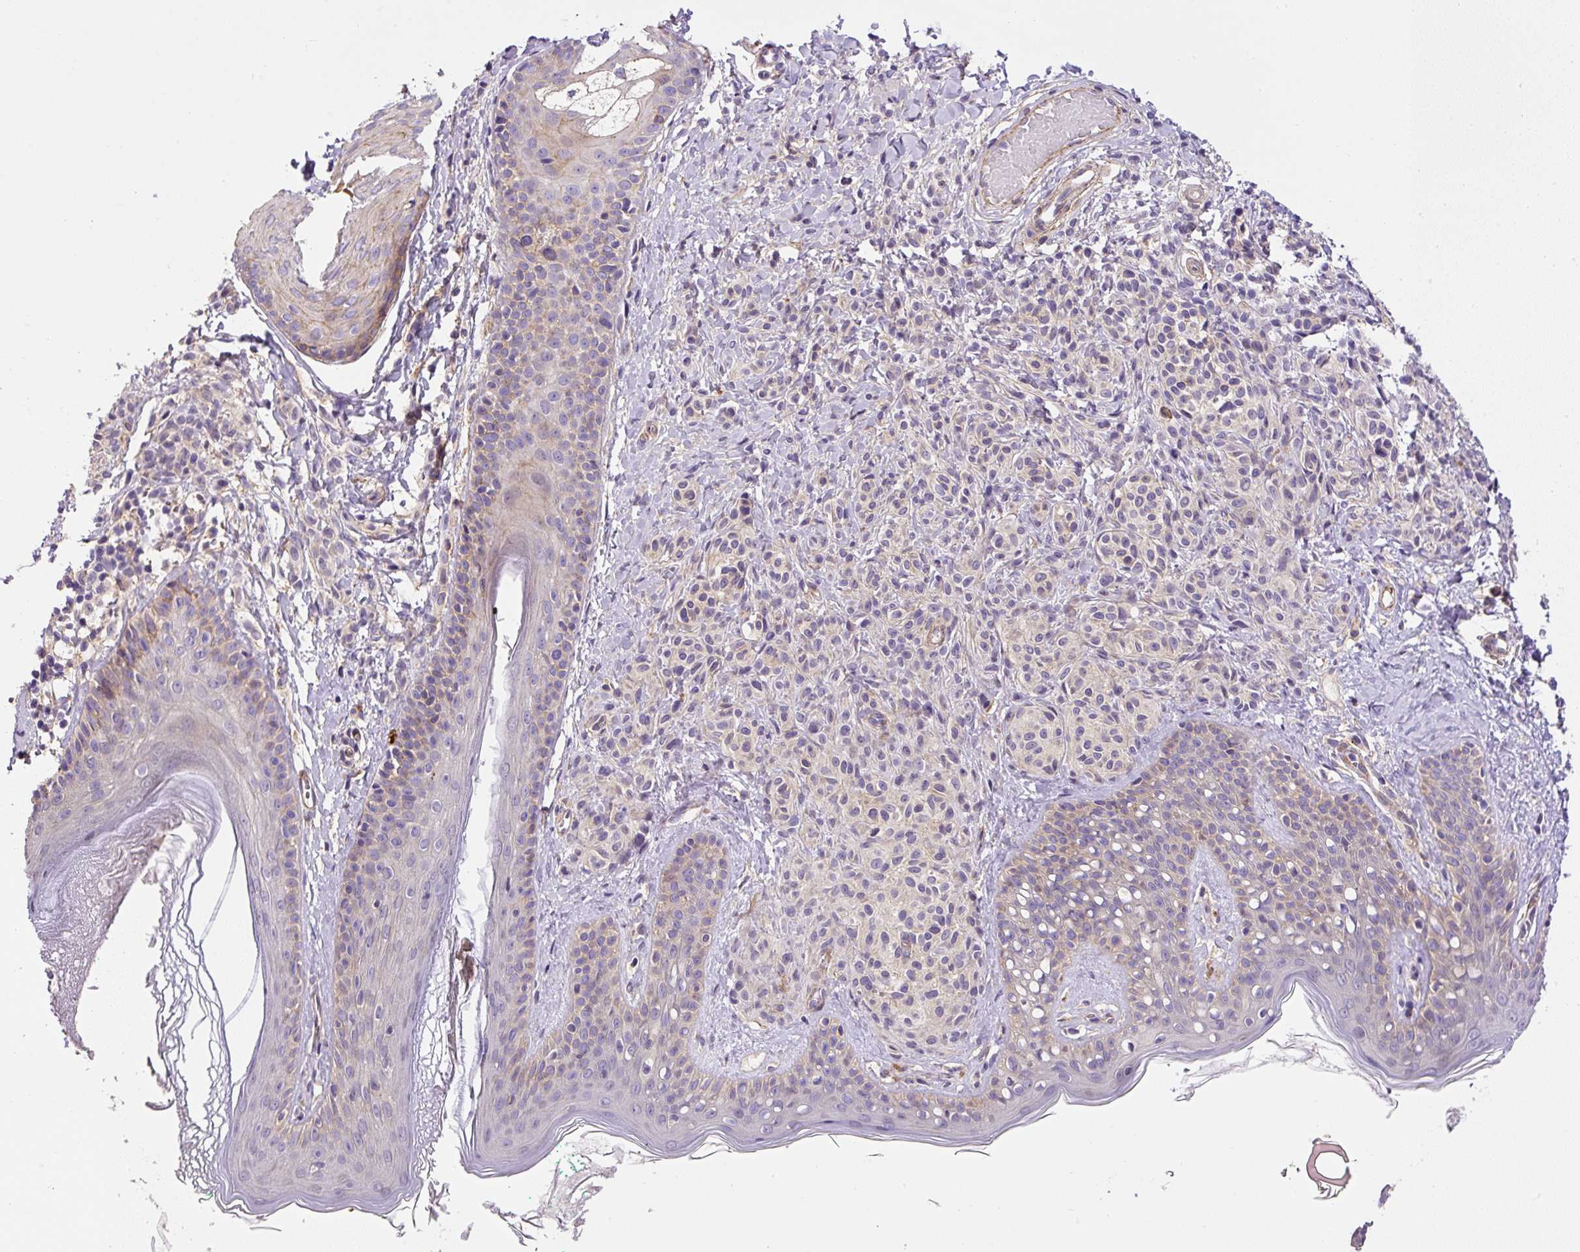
{"staining": {"intensity": "weak", "quantity": ">75%", "location": "cytoplasmic/membranous"}, "tissue": "skin", "cell_type": "Fibroblasts", "image_type": "normal", "snomed": [{"axis": "morphology", "description": "Normal tissue, NOS"}, {"axis": "topography", "description": "Skin"}], "caption": "Protein expression analysis of unremarkable skin displays weak cytoplasmic/membranous positivity in approximately >75% of fibroblasts. (IHC, brightfield microscopy, high magnification).", "gene": "RNF170", "patient": {"sex": "male", "age": 16}}